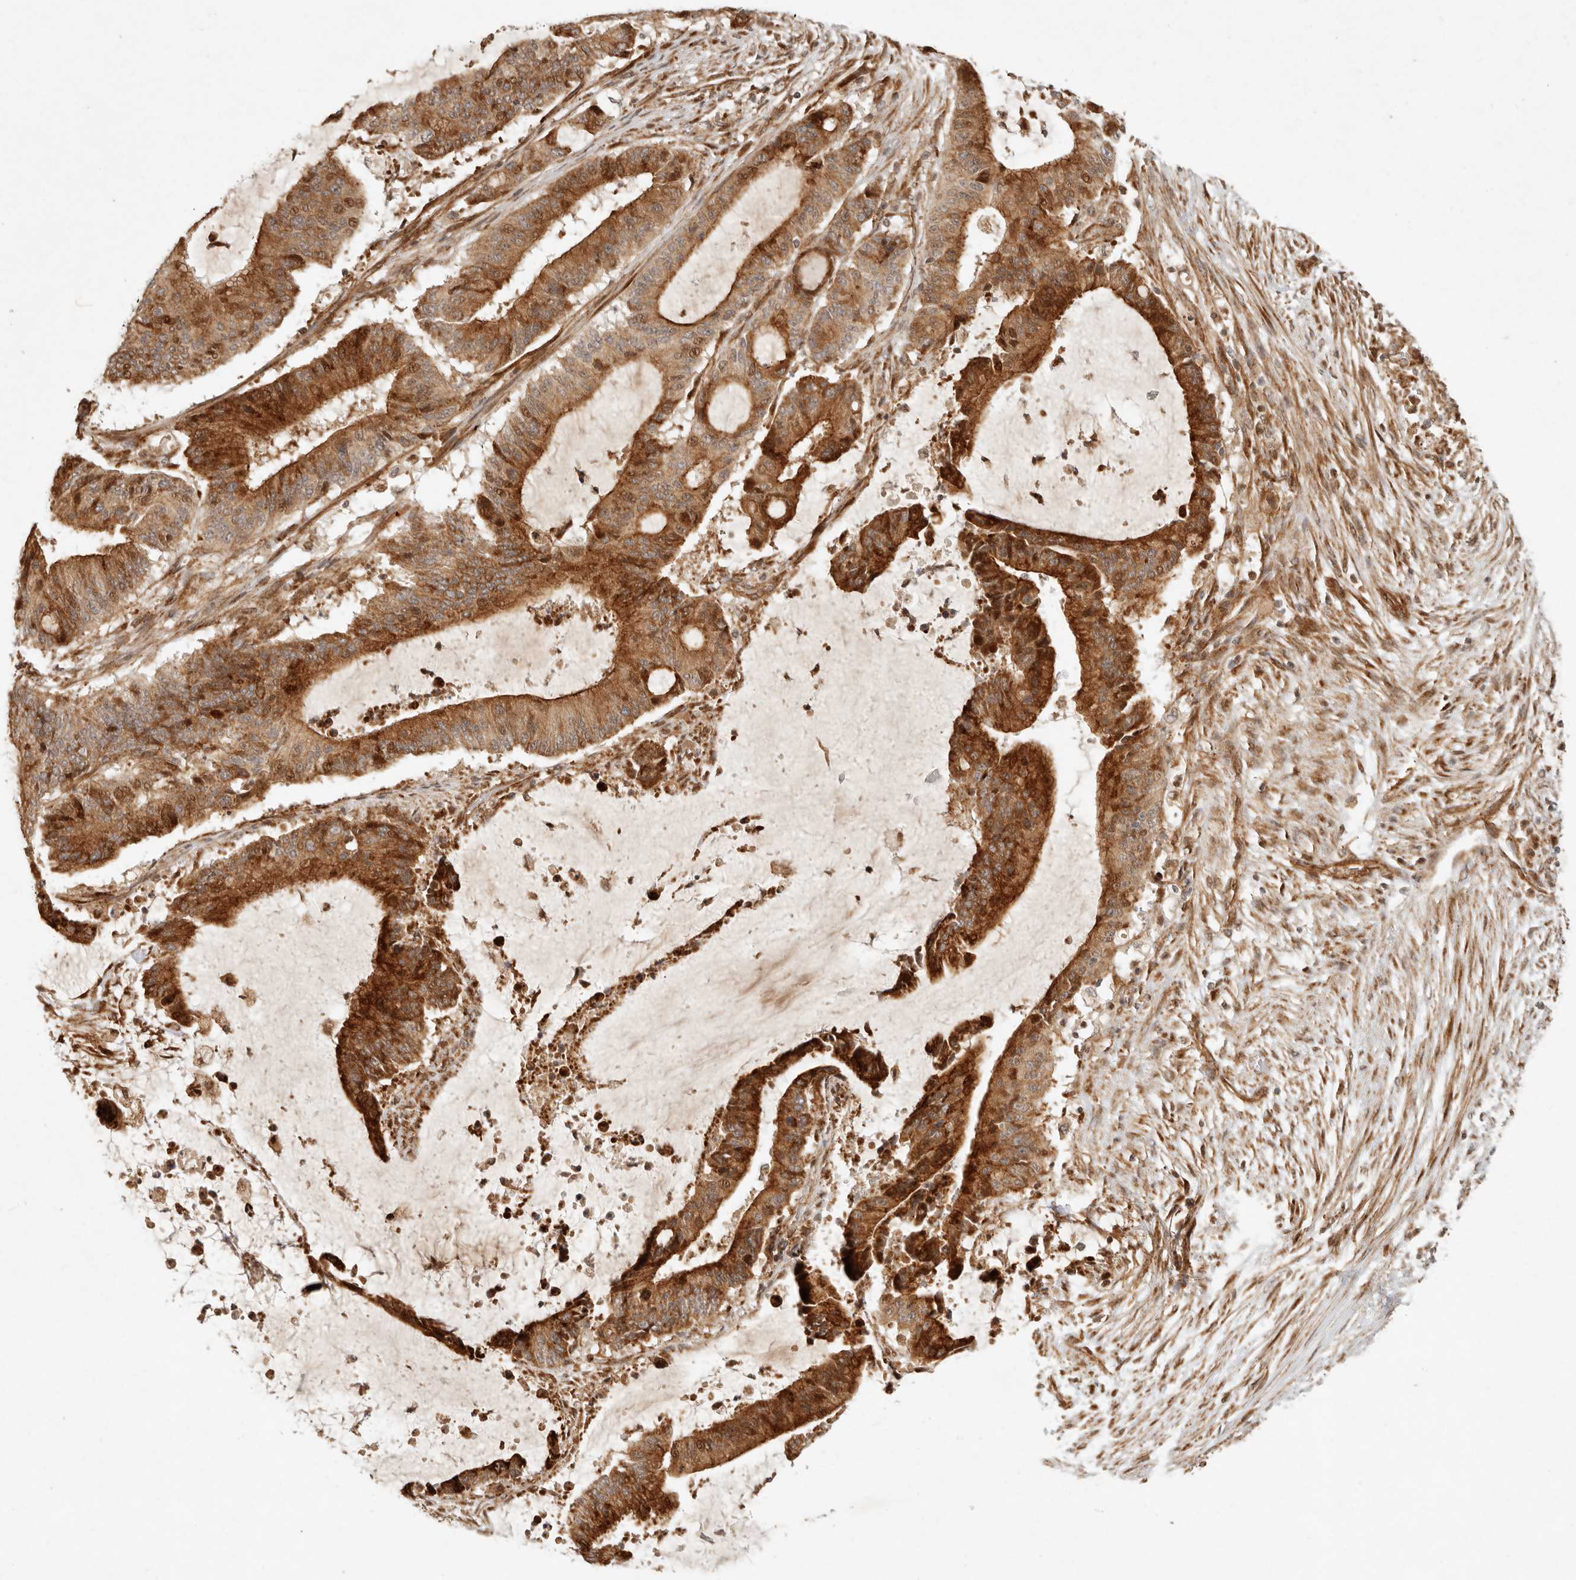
{"staining": {"intensity": "strong", "quantity": ">75%", "location": "cytoplasmic/membranous"}, "tissue": "liver cancer", "cell_type": "Tumor cells", "image_type": "cancer", "snomed": [{"axis": "morphology", "description": "Normal tissue, NOS"}, {"axis": "morphology", "description": "Cholangiocarcinoma"}, {"axis": "topography", "description": "Liver"}, {"axis": "topography", "description": "Peripheral nerve tissue"}], "caption": "Immunohistochemical staining of liver cancer (cholangiocarcinoma) displays high levels of strong cytoplasmic/membranous protein expression in approximately >75% of tumor cells.", "gene": "KLHL38", "patient": {"sex": "female", "age": 73}}